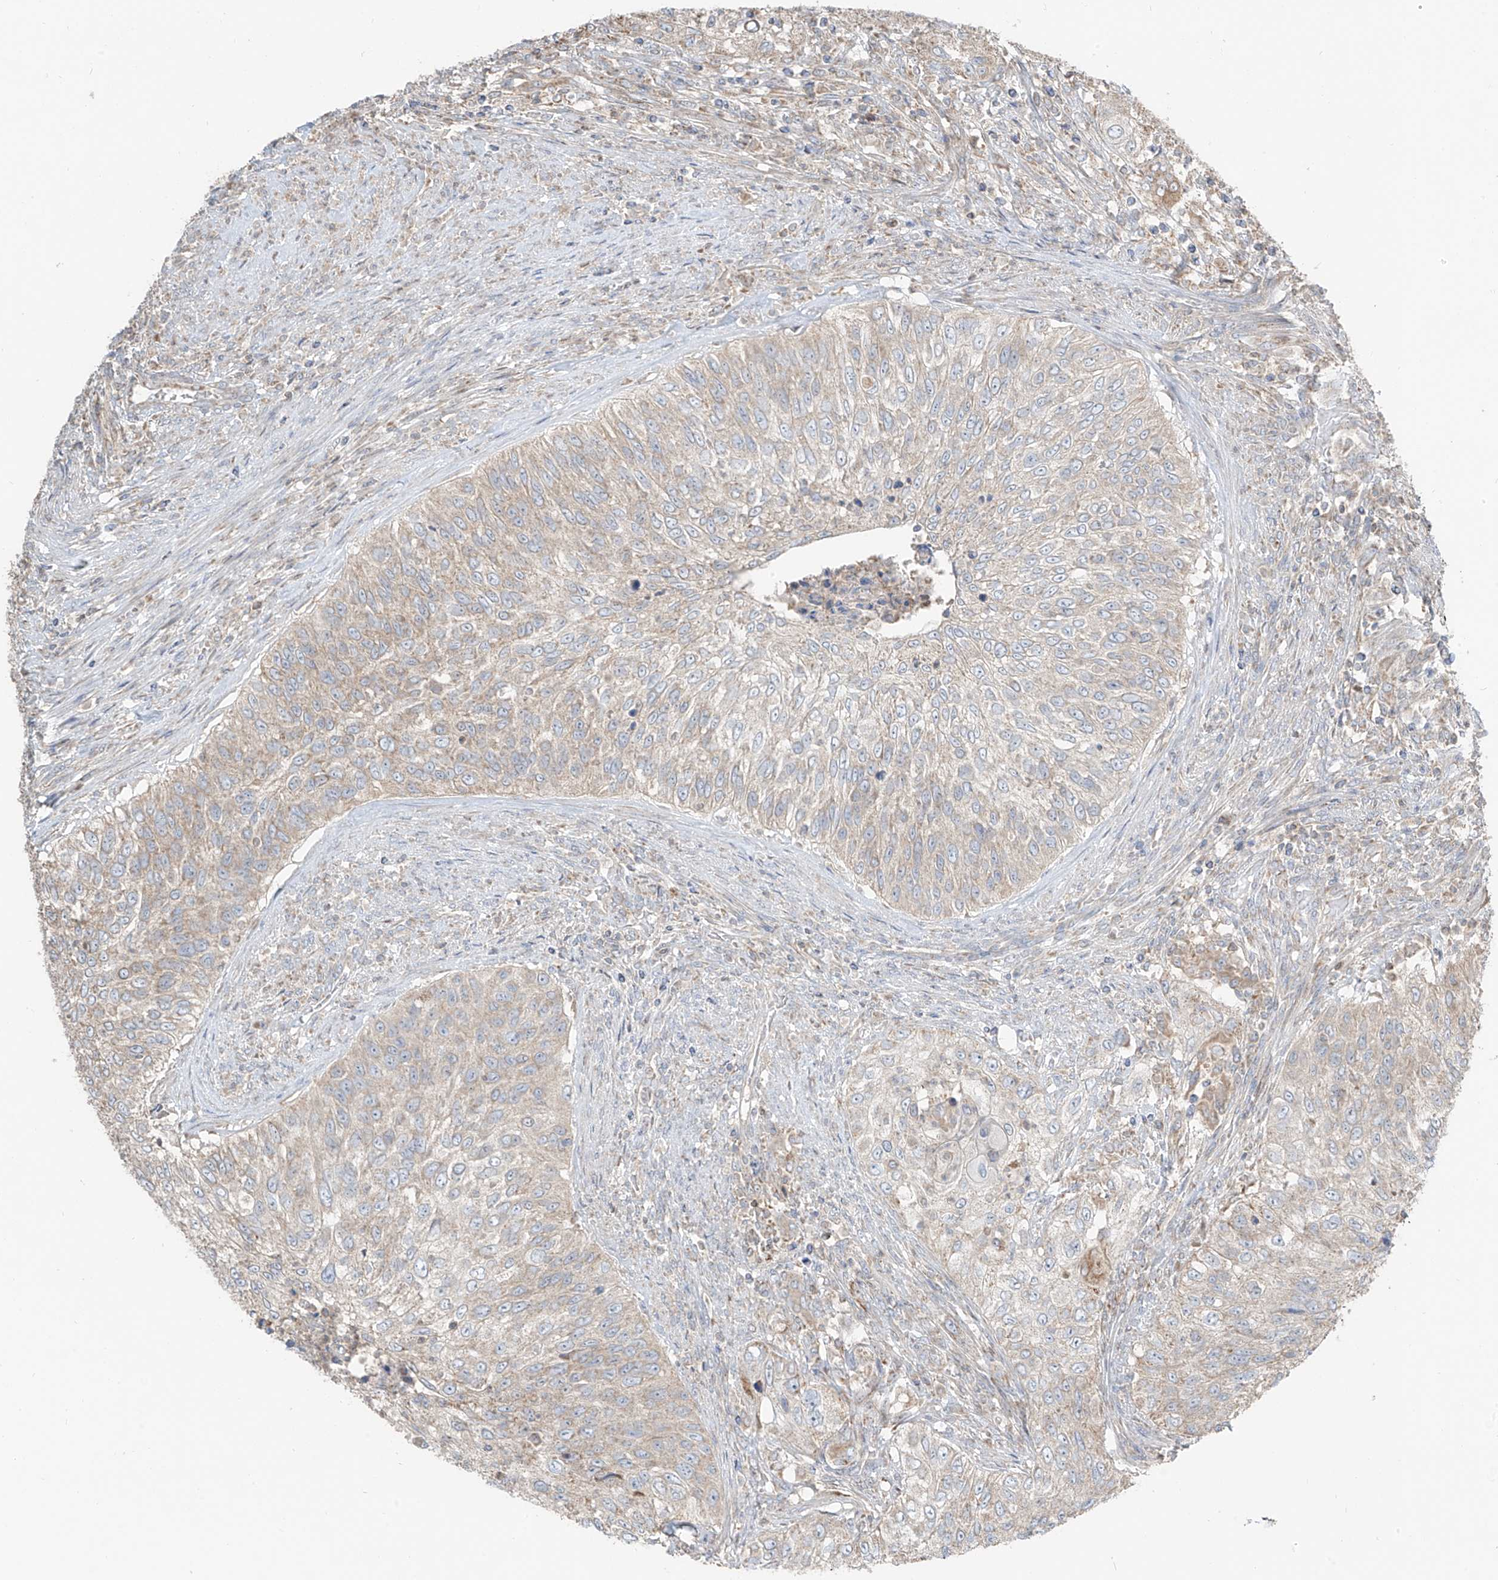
{"staining": {"intensity": "weak", "quantity": "<25%", "location": "cytoplasmic/membranous"}, "tissue": "urothelial cancer", "cell_type": "Tumor cells", "image_type": "cancer", "snomed": [{"axis": "morphology", "description": "Urothelial carcinoma, High grade"}, {"axis": "topography", "description": "Urinary bladder"}], "caption": "Protein analysis of urothelial cancer exhibits no significant staining in tumor cells.", "gene": "ETHE1", "patient": {"sex": "female", "age": 60}}